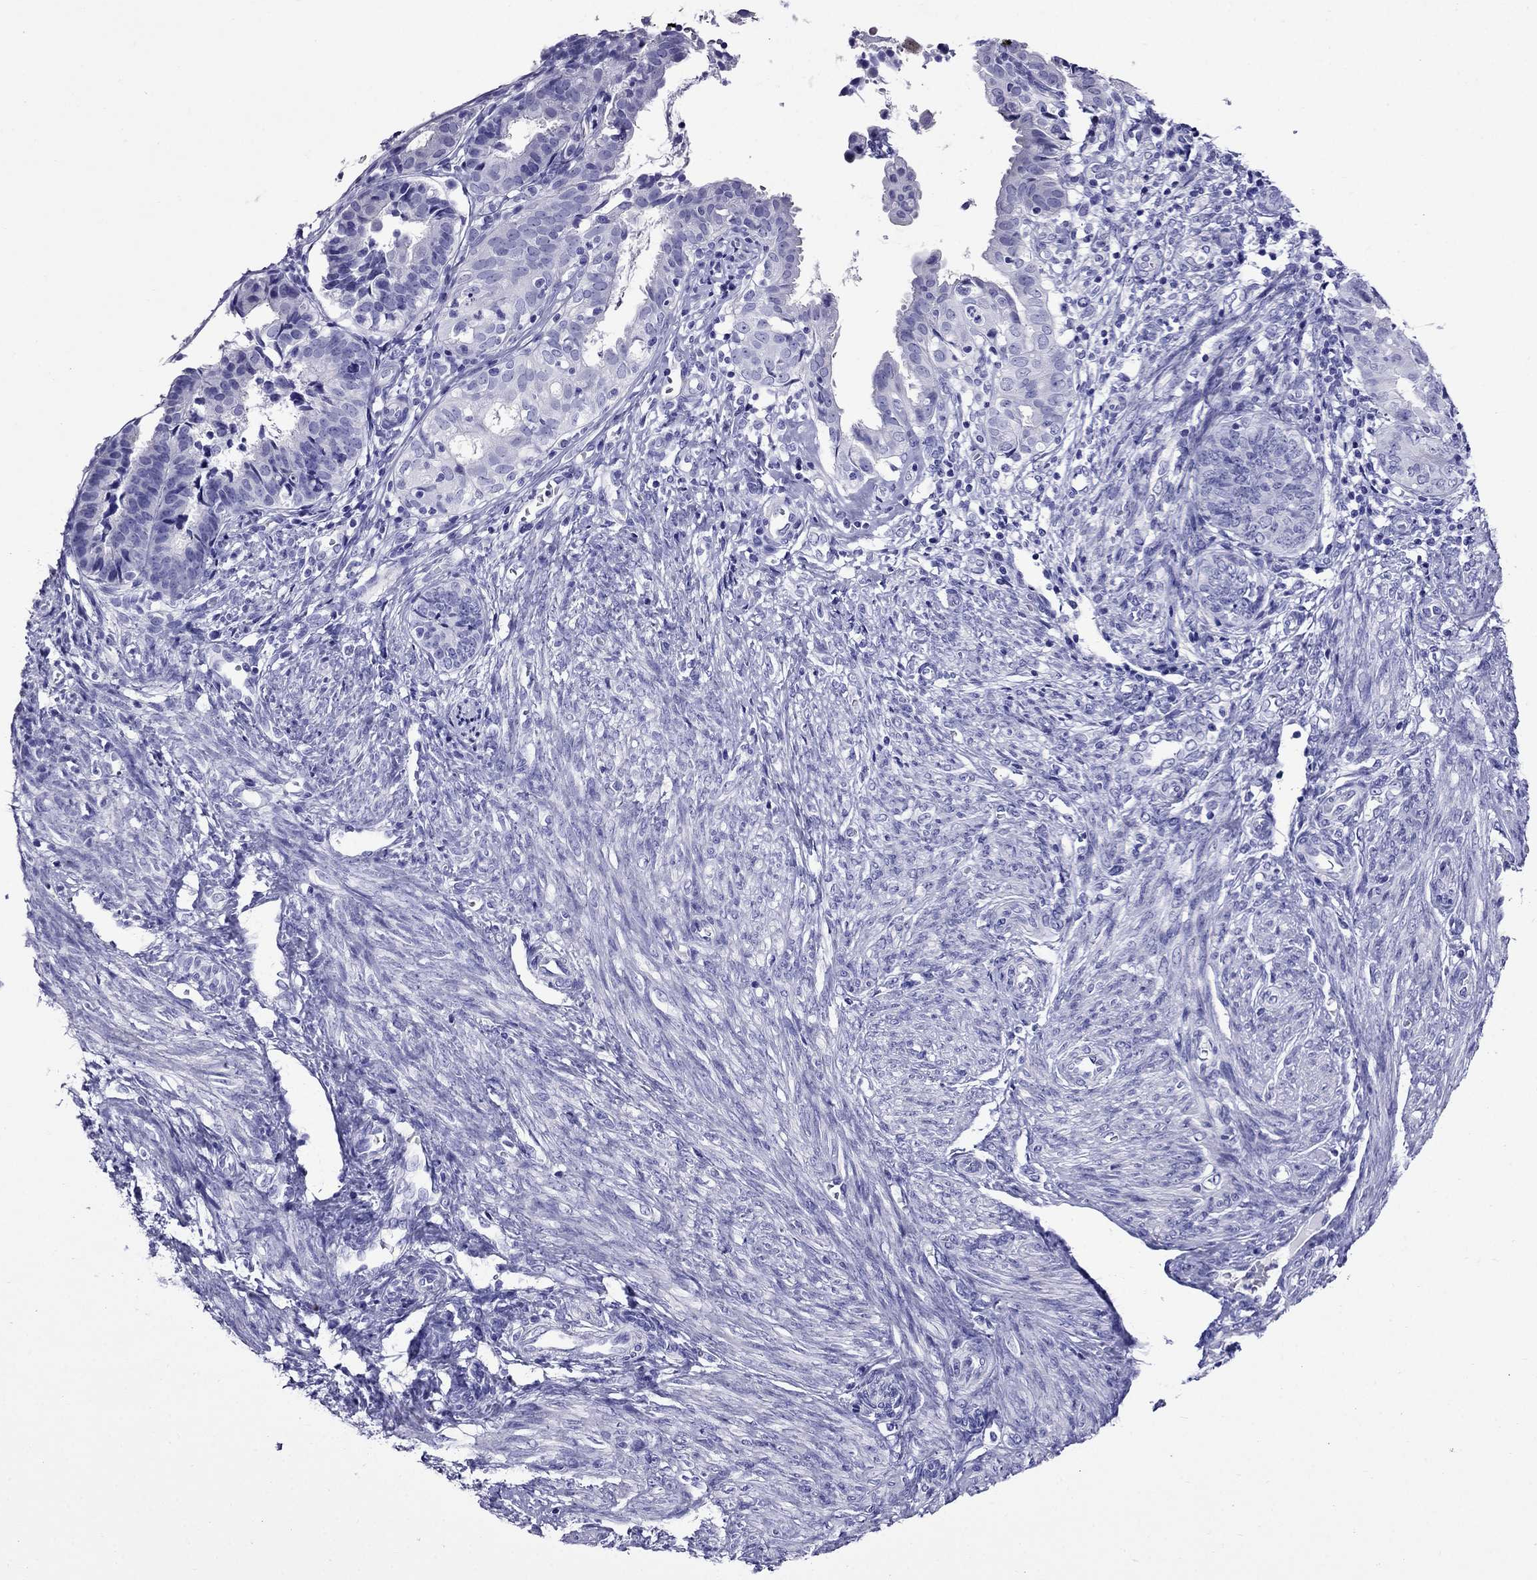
{"staining": {"intensity": "negative", "quantity": "none", "location": "none"}, "tissue": "endometrial cancer", "cell_type": "Tumor cells", "image_type": "cancer", "snomed": [{"axis": "morphology", "description": "Adenocarcinoma, NOS"}, {"axis": "topography", "description": "Endometrium"}], "caption": "A high-resolution histopathology image shows immunohistochemistry staining of adenocarcinoma (endometrial), which exhibits no significant staining in tumor cells. Nuclei are stained in blue.", "gene": "CRYBA1", "patient": {"sex": "female", "age": 68}}